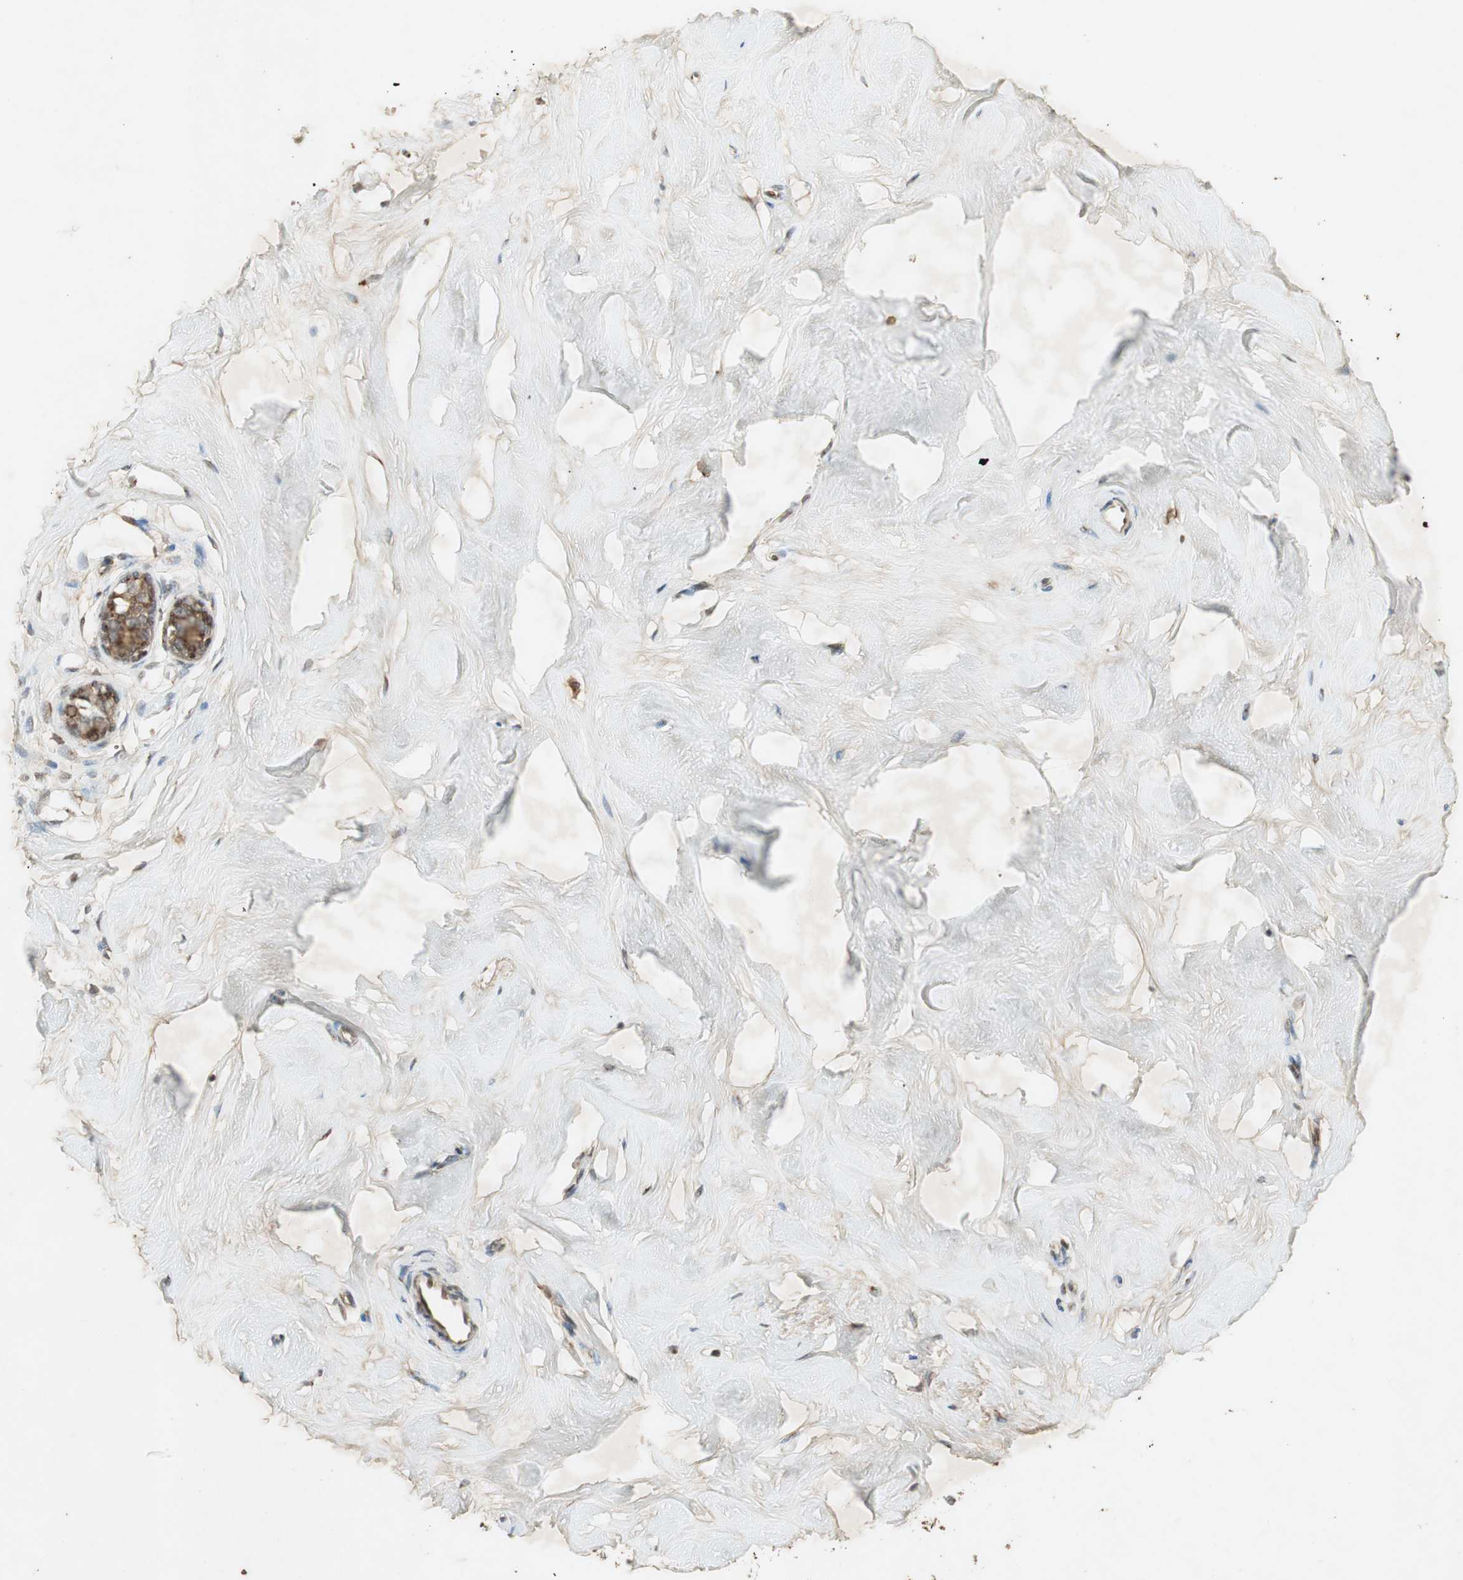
{"staining": {"intensity": "negative", "quantity": "none", "location": "none"}, "tissue": "breast", "cell_type": "Adipocytes", "image_type": "normal", "snomed": [{"axis": "morphology", "description": "Normal tissue, NOS"}, {"axis": "topography", "description": "Breast"}], "caption": "Immunohistochemistry of benign breast demonstrates no staining in adipocytes.", "gene": "NEO1", "patient": {"sex": "female", "age": 23}}